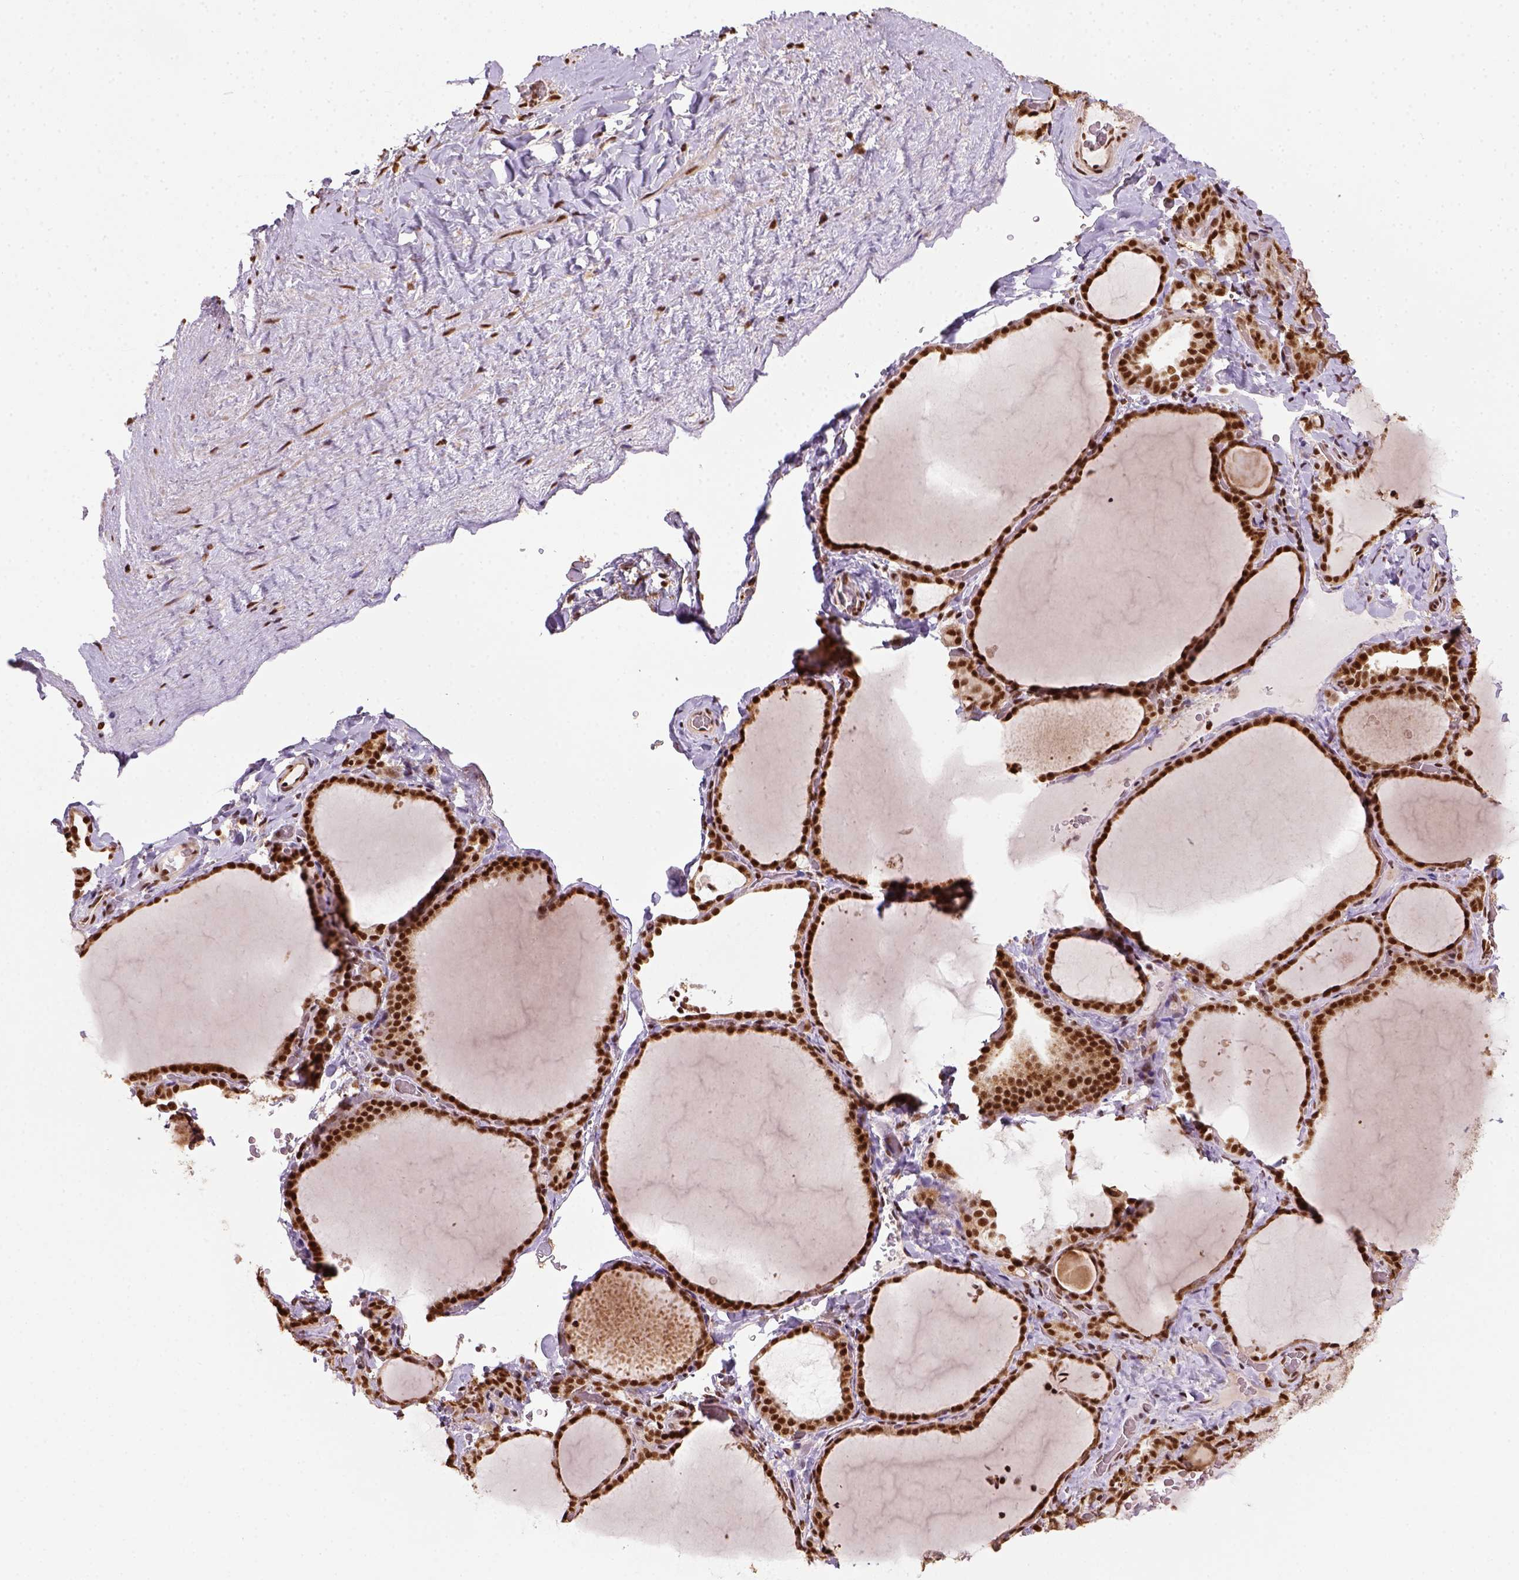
{"staining": {"intensity": "strong", "quantity": ">75%", "location": "nuclear"}, "tissue": "thyroid gland", "cell_type": "Glandular cells", "image_type": "normal", "snomed": [{"axis": "morphology", "description": "Normal tissue, NOS"}, {"axis": "topography", "description": "Thyroid gland"}], "caption": "Protein positivity by immunohistochemistry (IHC) exhibits strong nuclear expression in approximately >75% of glandular cells in benign thyroid gland. The staining was performed using DAB, with brown indicating positive protein expression. Nuclei are stained blue with hematoxylin.", "gene": "CCAR1", "patient": {"sex": "female", "age": 22}}